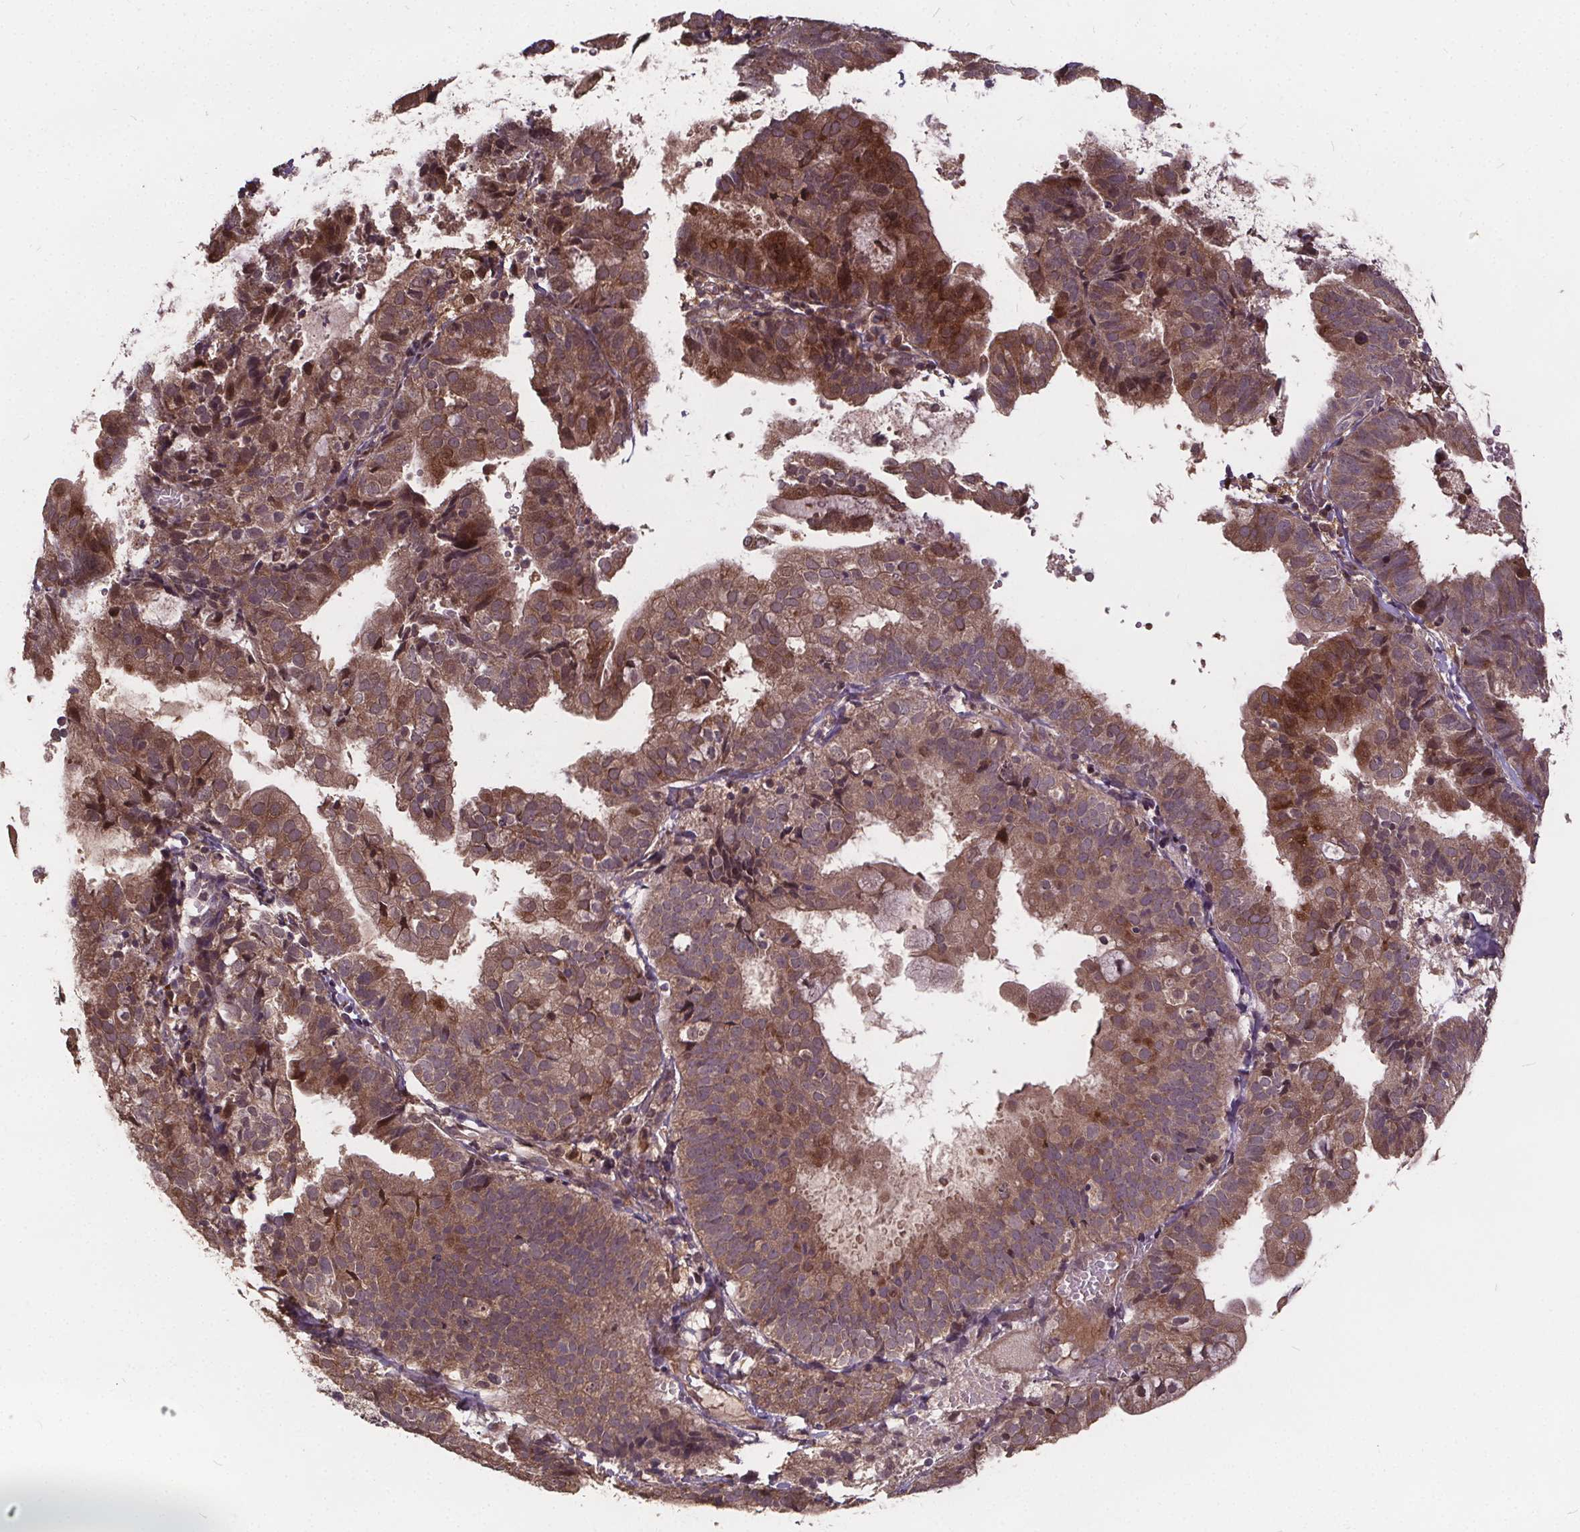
{"staining": {"intensity": "moderate", "quantity": ">75%", "location": "cytoplasmic/membranous"}, "tissue": "endometrial cancer", "cell_type": "Tumor cells", "image_type": "cancer", "snomed": [{"axis": "morphology", "description": "Adenocarcinoma, NOS"}, {"axis": "topography", "description": "Endometrium"}], "caption": "An image of human adenocarcinoma (endometrial) stained for a protein demonstrates moderate cytoplasmic/membranous brown staining in tumor cells.", "gene": "USP9X", "patient": {"sex": "female", "age": 80}}